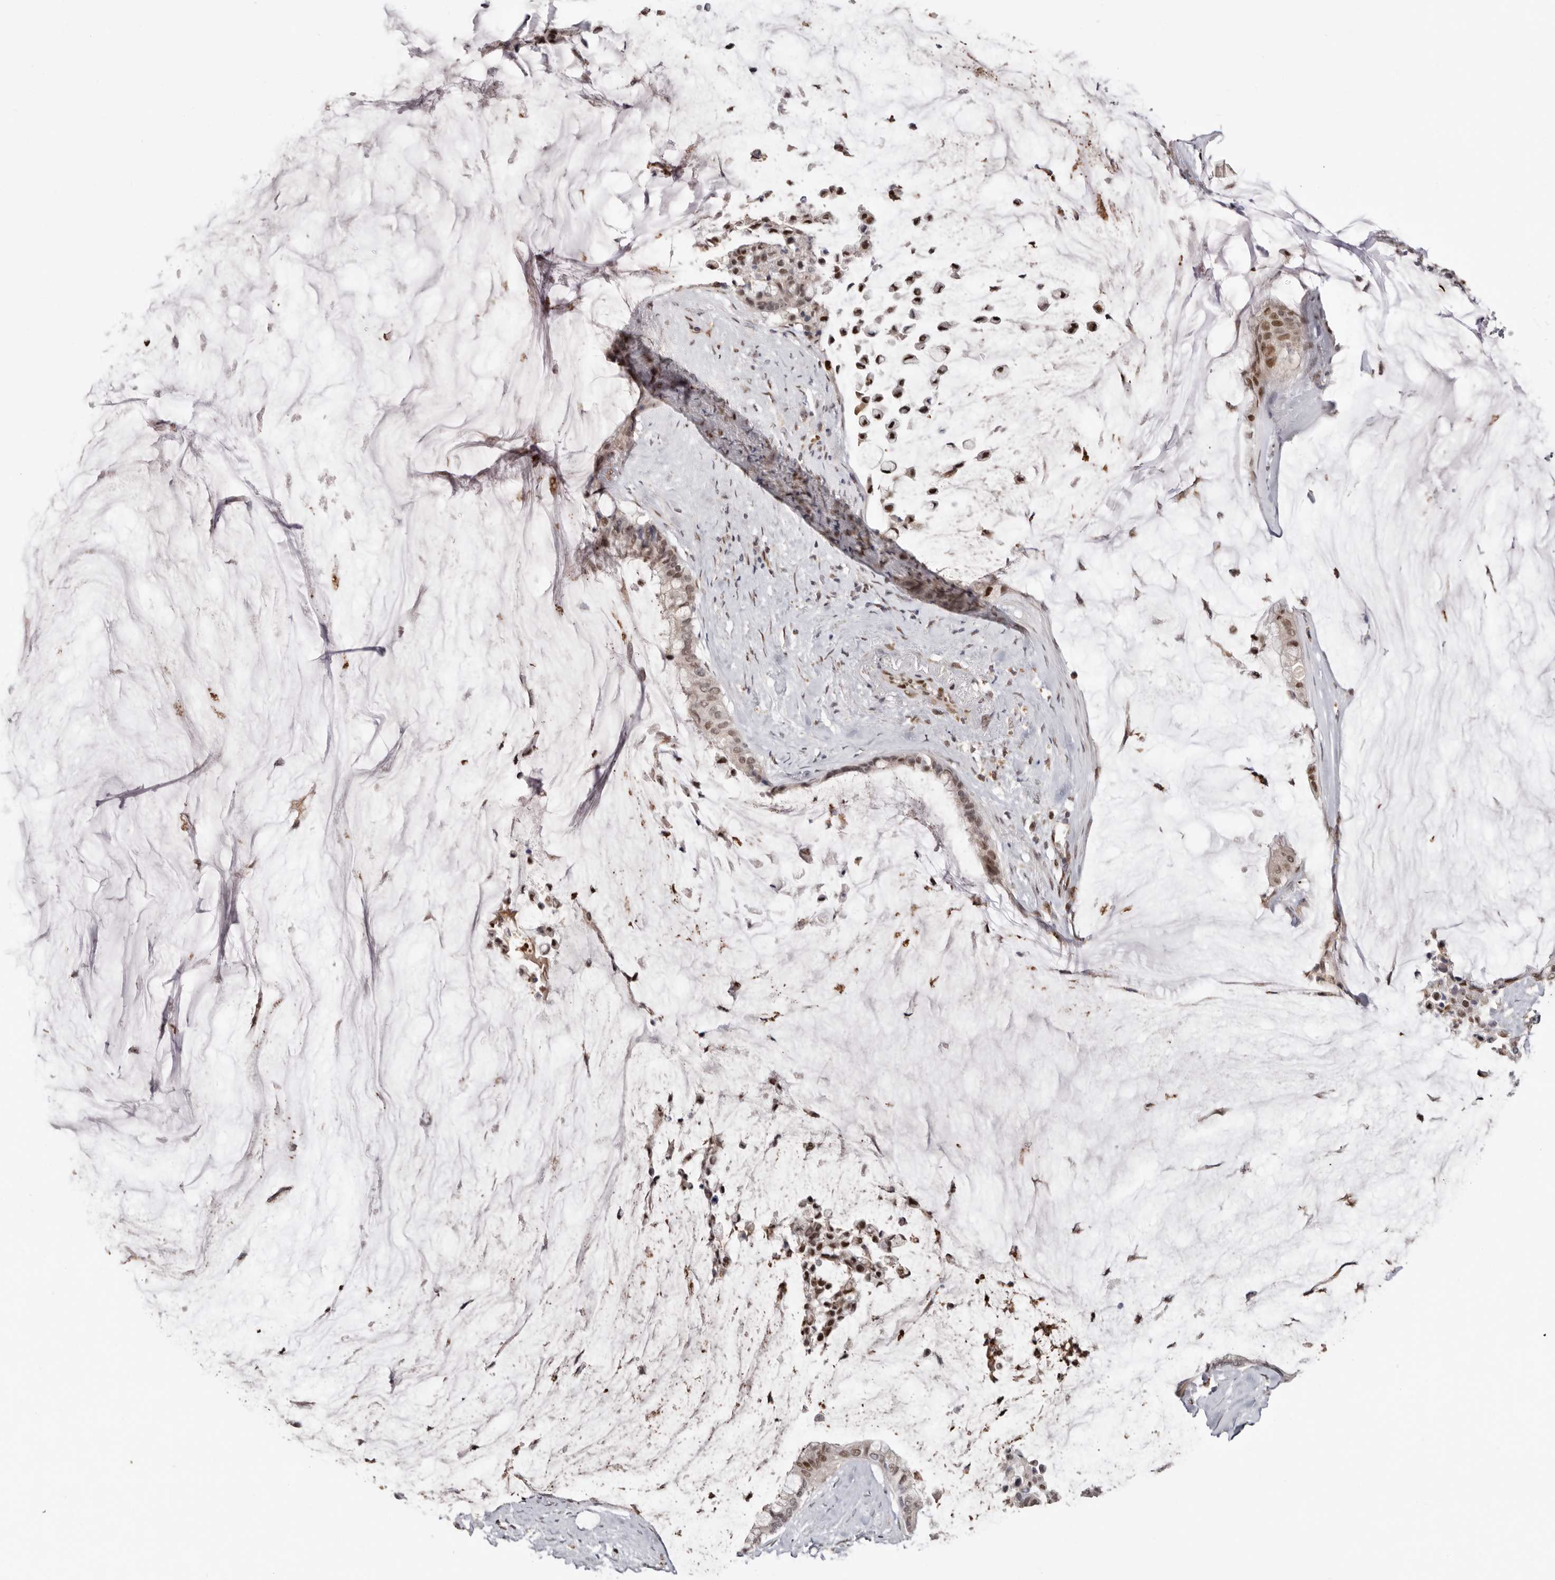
{"staining": {"intensity": "moderate", "quantity": ">75%", "location": "nuclear"}, "tissue": "pancreatic cancer", "cell_type": "Tumor cells", "image_type": "cancer", "snomed": [{"axis": "morphology", "description": "Adenocarcinoma, NOS"}, {"axis": "topography", "description": "Pancreas"}], "caption": "Human pancreatic cancer stained with a brown dye demonstrates moderate nuclear positive positivity in approximately >75% of tumor cells.", "gene": "SMAD7", "patient": {"sex": "male", "age": 41}}